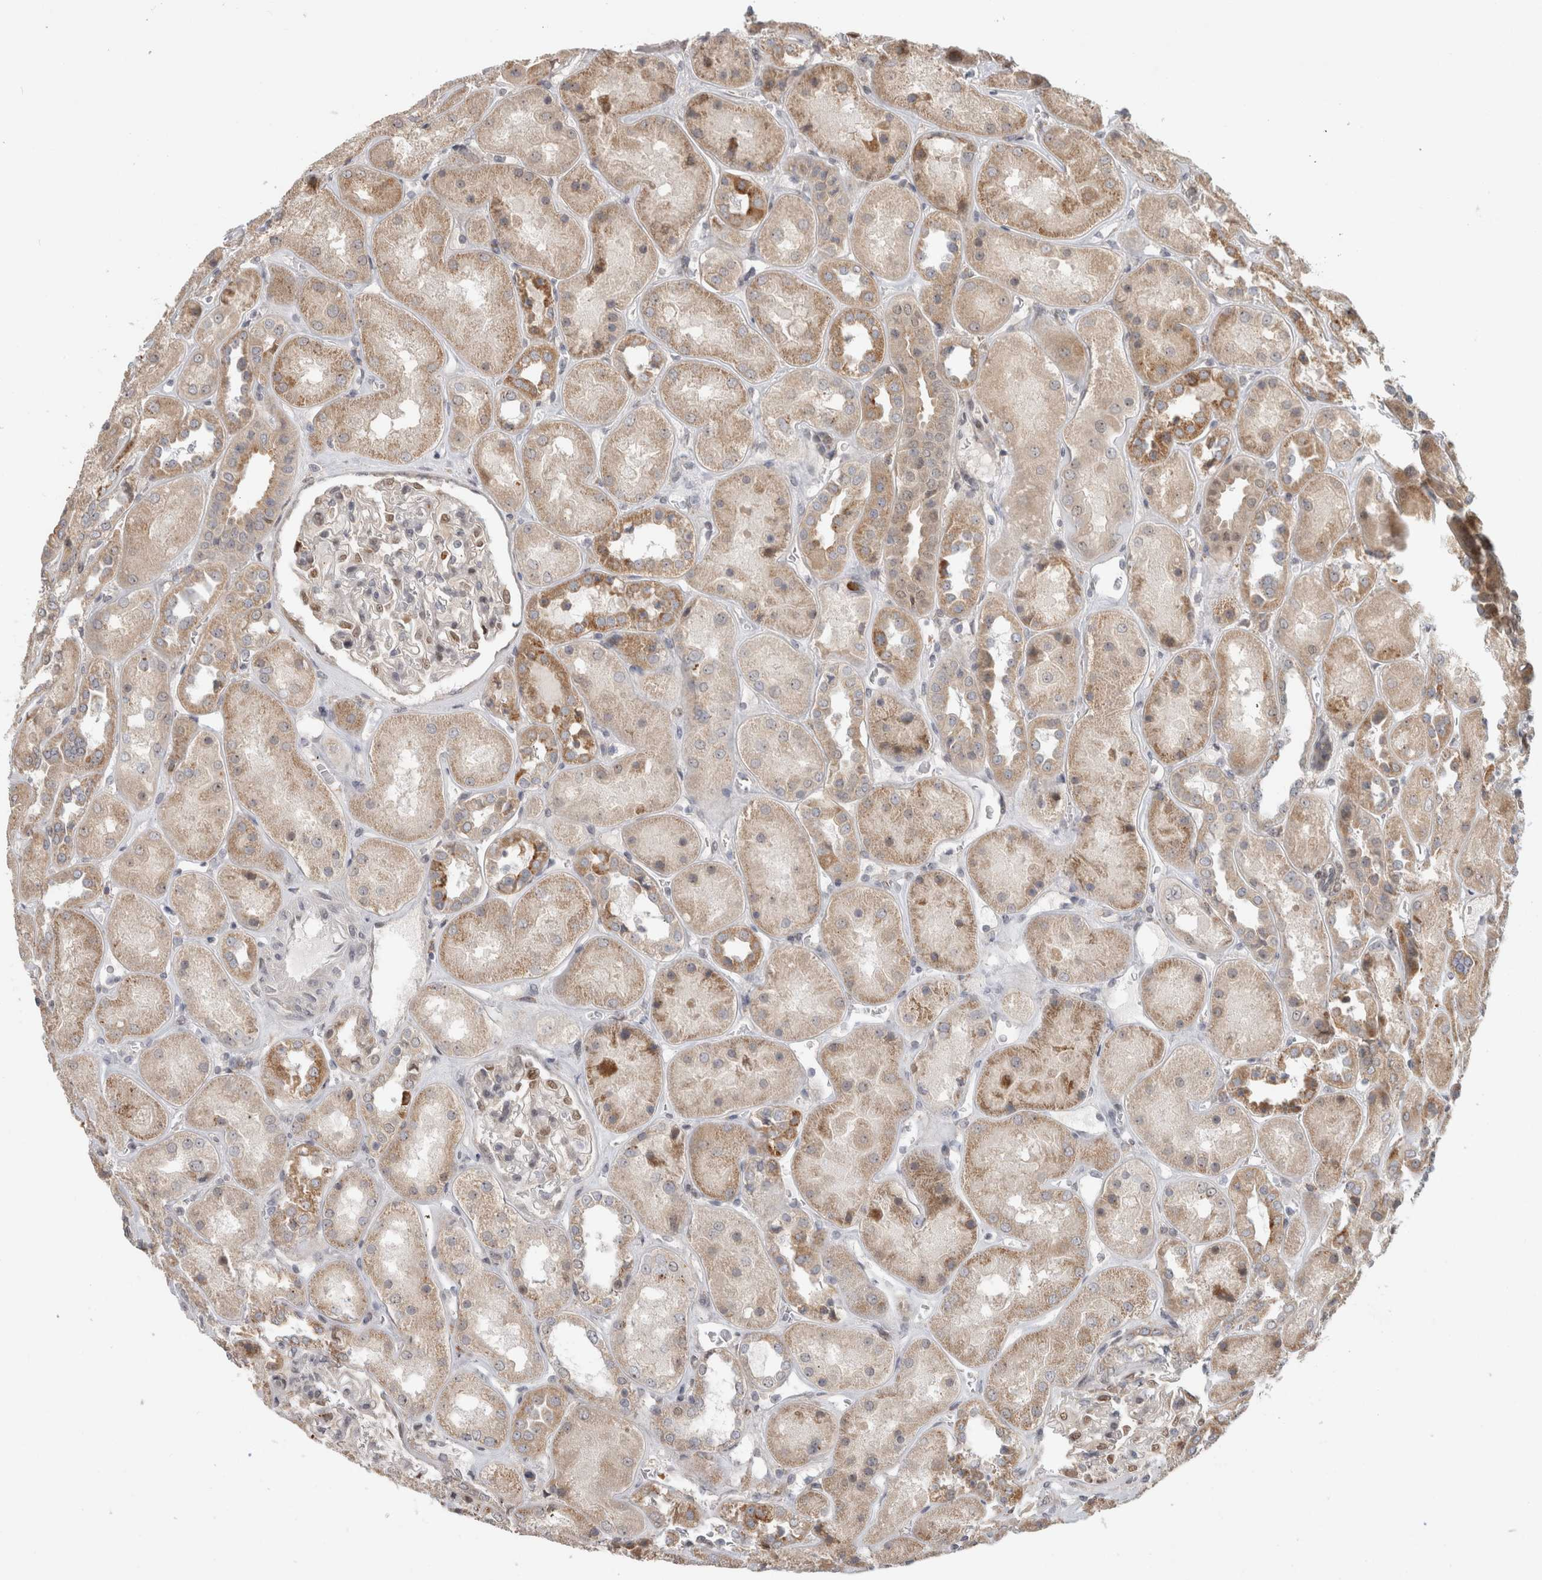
{"staining": {"intensity": "moderate", "quantity": "25%-75%", "location": "nuclear"}, "tissue": "kidney", "cell_type": "Cells in glomeruli", "image_type": "normal", "snomed": [{"axis": "morphology", "description": "Normal tissue, NOS"}, {"axis": "topography", "description": "Kidney"}], "caption": "Immunohistochemistry (IHC) photomicrograph of normal kidney: kidney stained using immunohistochemistry shows medium levels of moderate protein expression localized specifically in the nuclear of cells in glomeruli, appearing as a nuclear brown color.", "gene": "NAB2", "patient": {"sex": "male", "age": 70}}